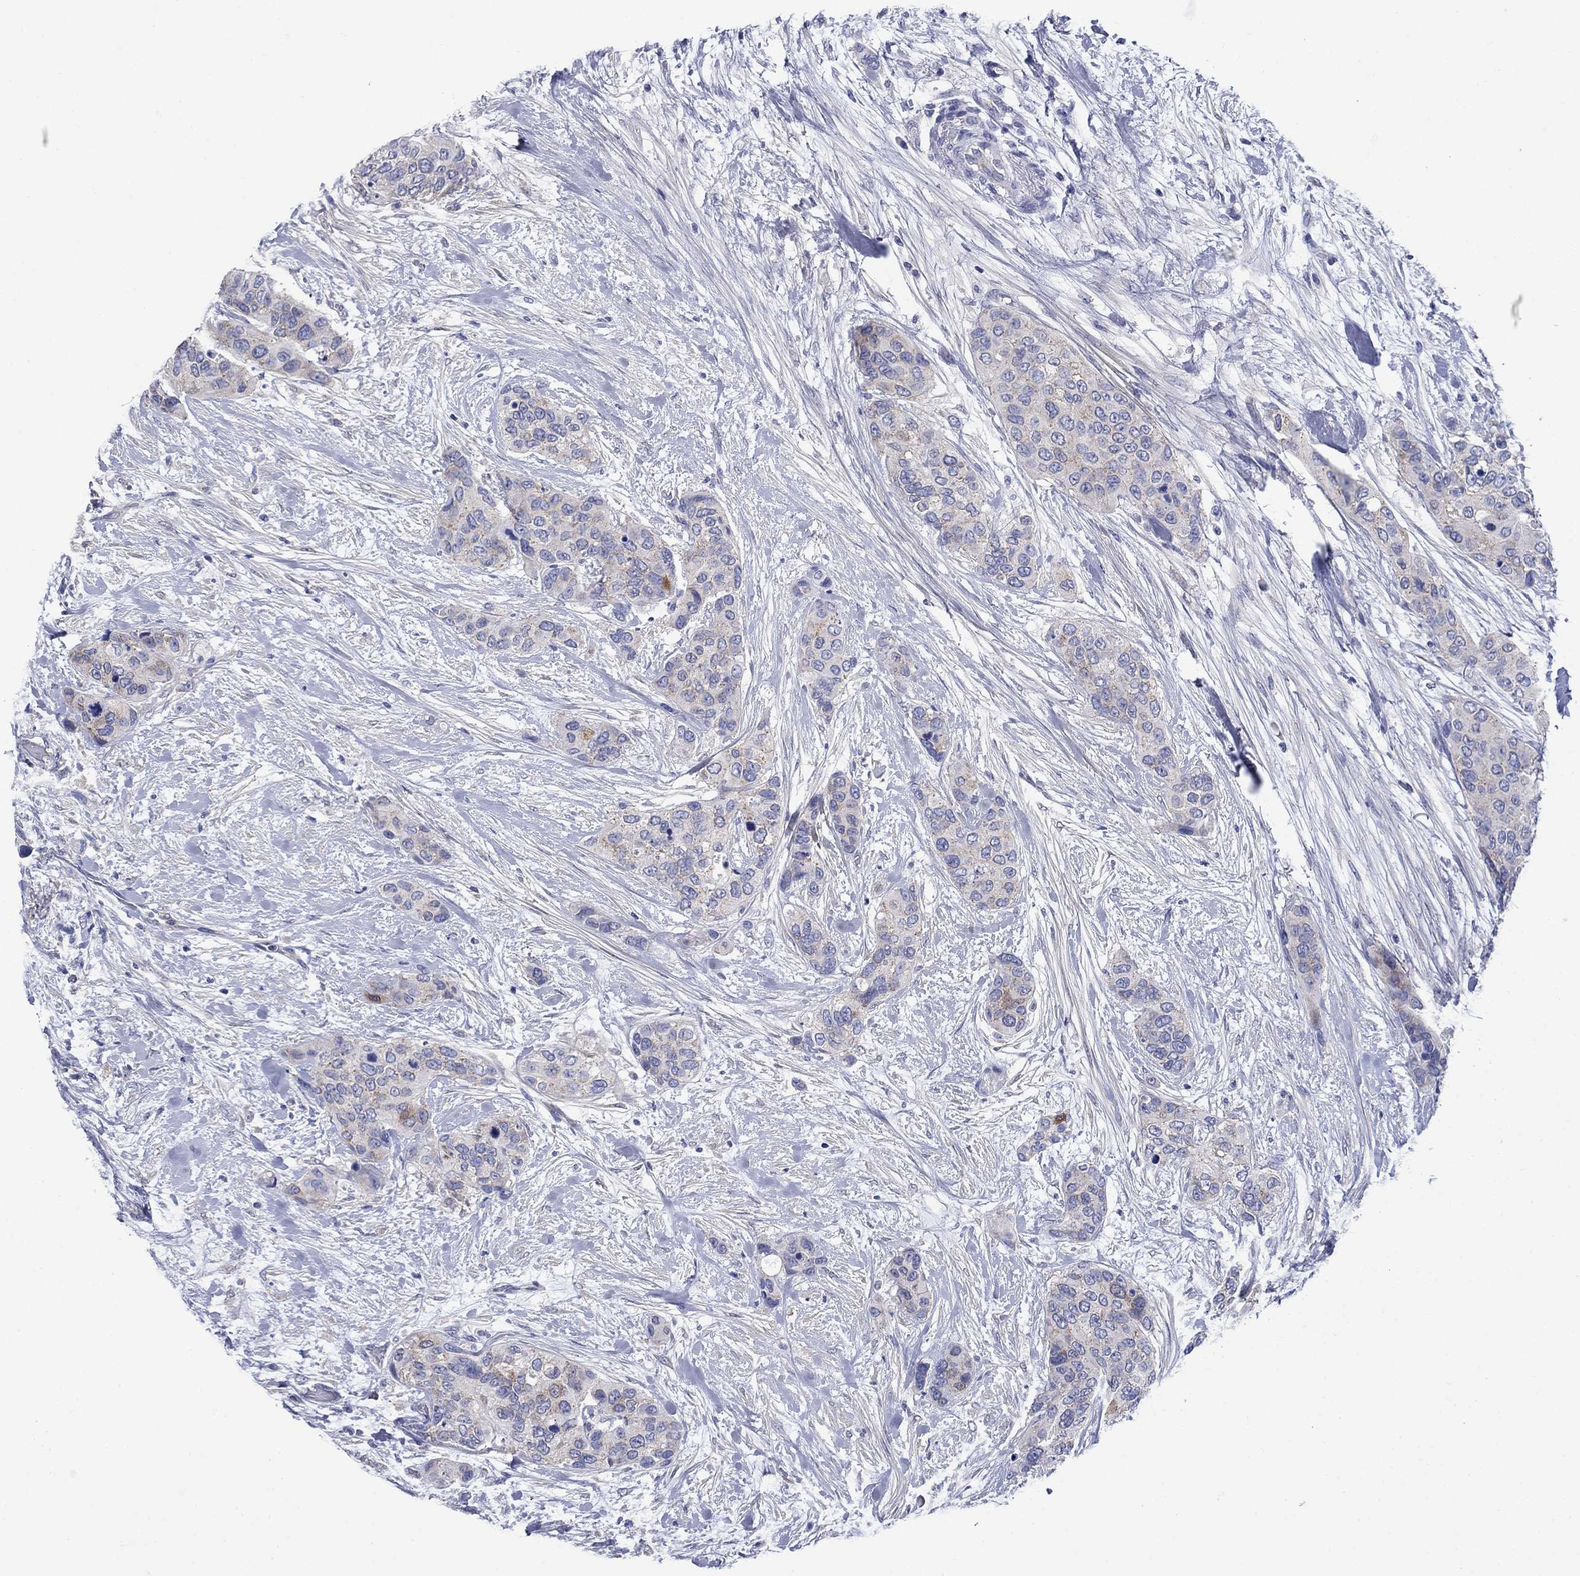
{"staining": {"intensity": "negative", "quantity": "none", "location": "none"}, "tissue": "urothelial cancer", "cell_type": "Tumor cells", "image_type": "cancer", "snomed": [{"axis": "morphology", "description": "Urothelial carcinoma, High grade"}, {"axis": "topography", "description": "Urinary bladder"}], "caption": "Photomicrograph shows no protein positivity in tumor cells of urothelial carcinoma (high-grade) tissue.", "gene": "SULT2B1", "patient": {"sex": "male", "age": 77}}